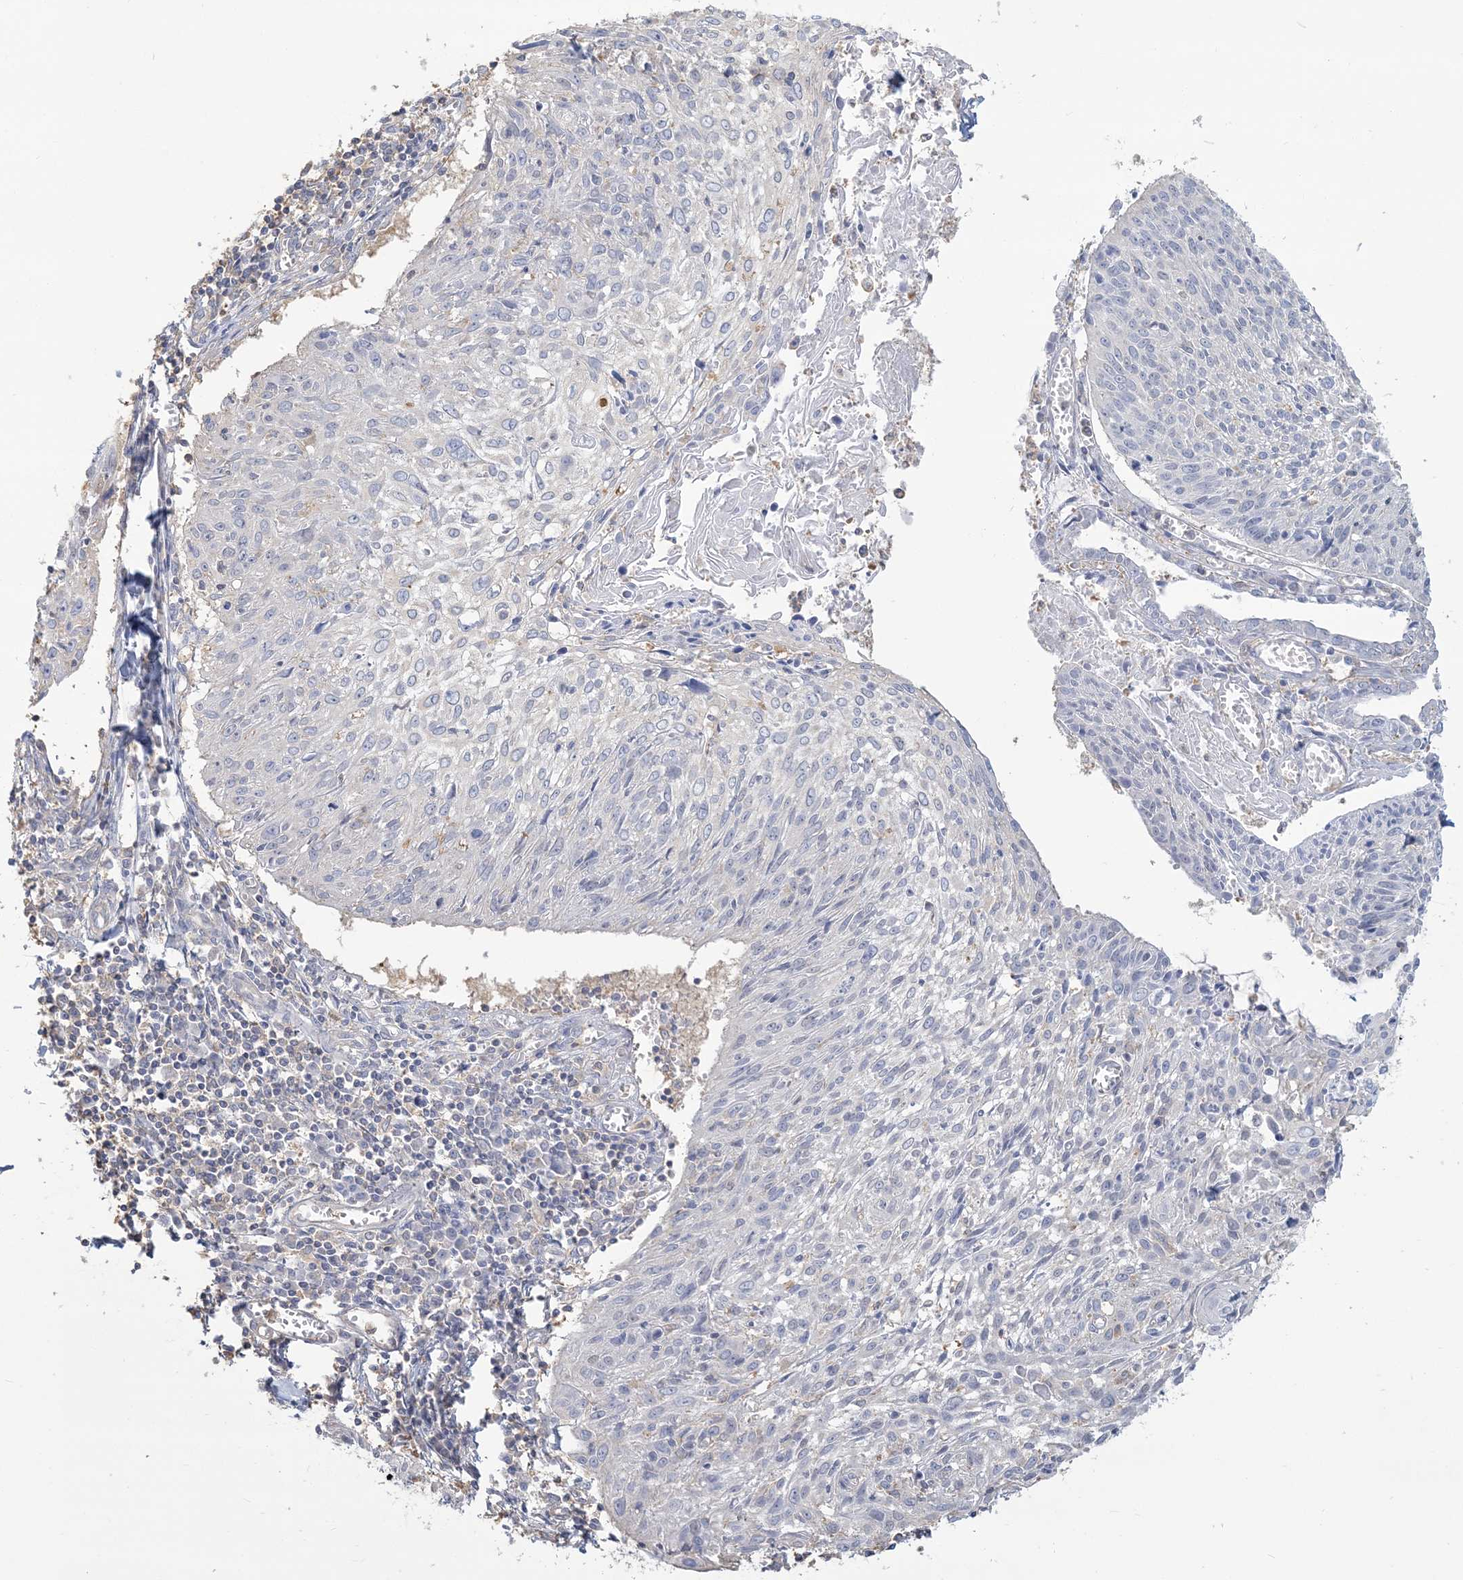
{"staining": {"intensity": "negative", "quantity": "none", "location": "none"}, "tissue": "cervical cancer", "cell_type": "Tumor cells", "image_type": "cancer", "snomed": [{"axis": "morphology", "description": "Squamous cell carcinoma, NOS"}, {"axis": "topography", "description": "Cervix"}], "caption": "Tumor cells are negative for protein expression in human cervical cancer.", "gene": "ANKS1A", "patient": {"sex": "female", "age": 51}}